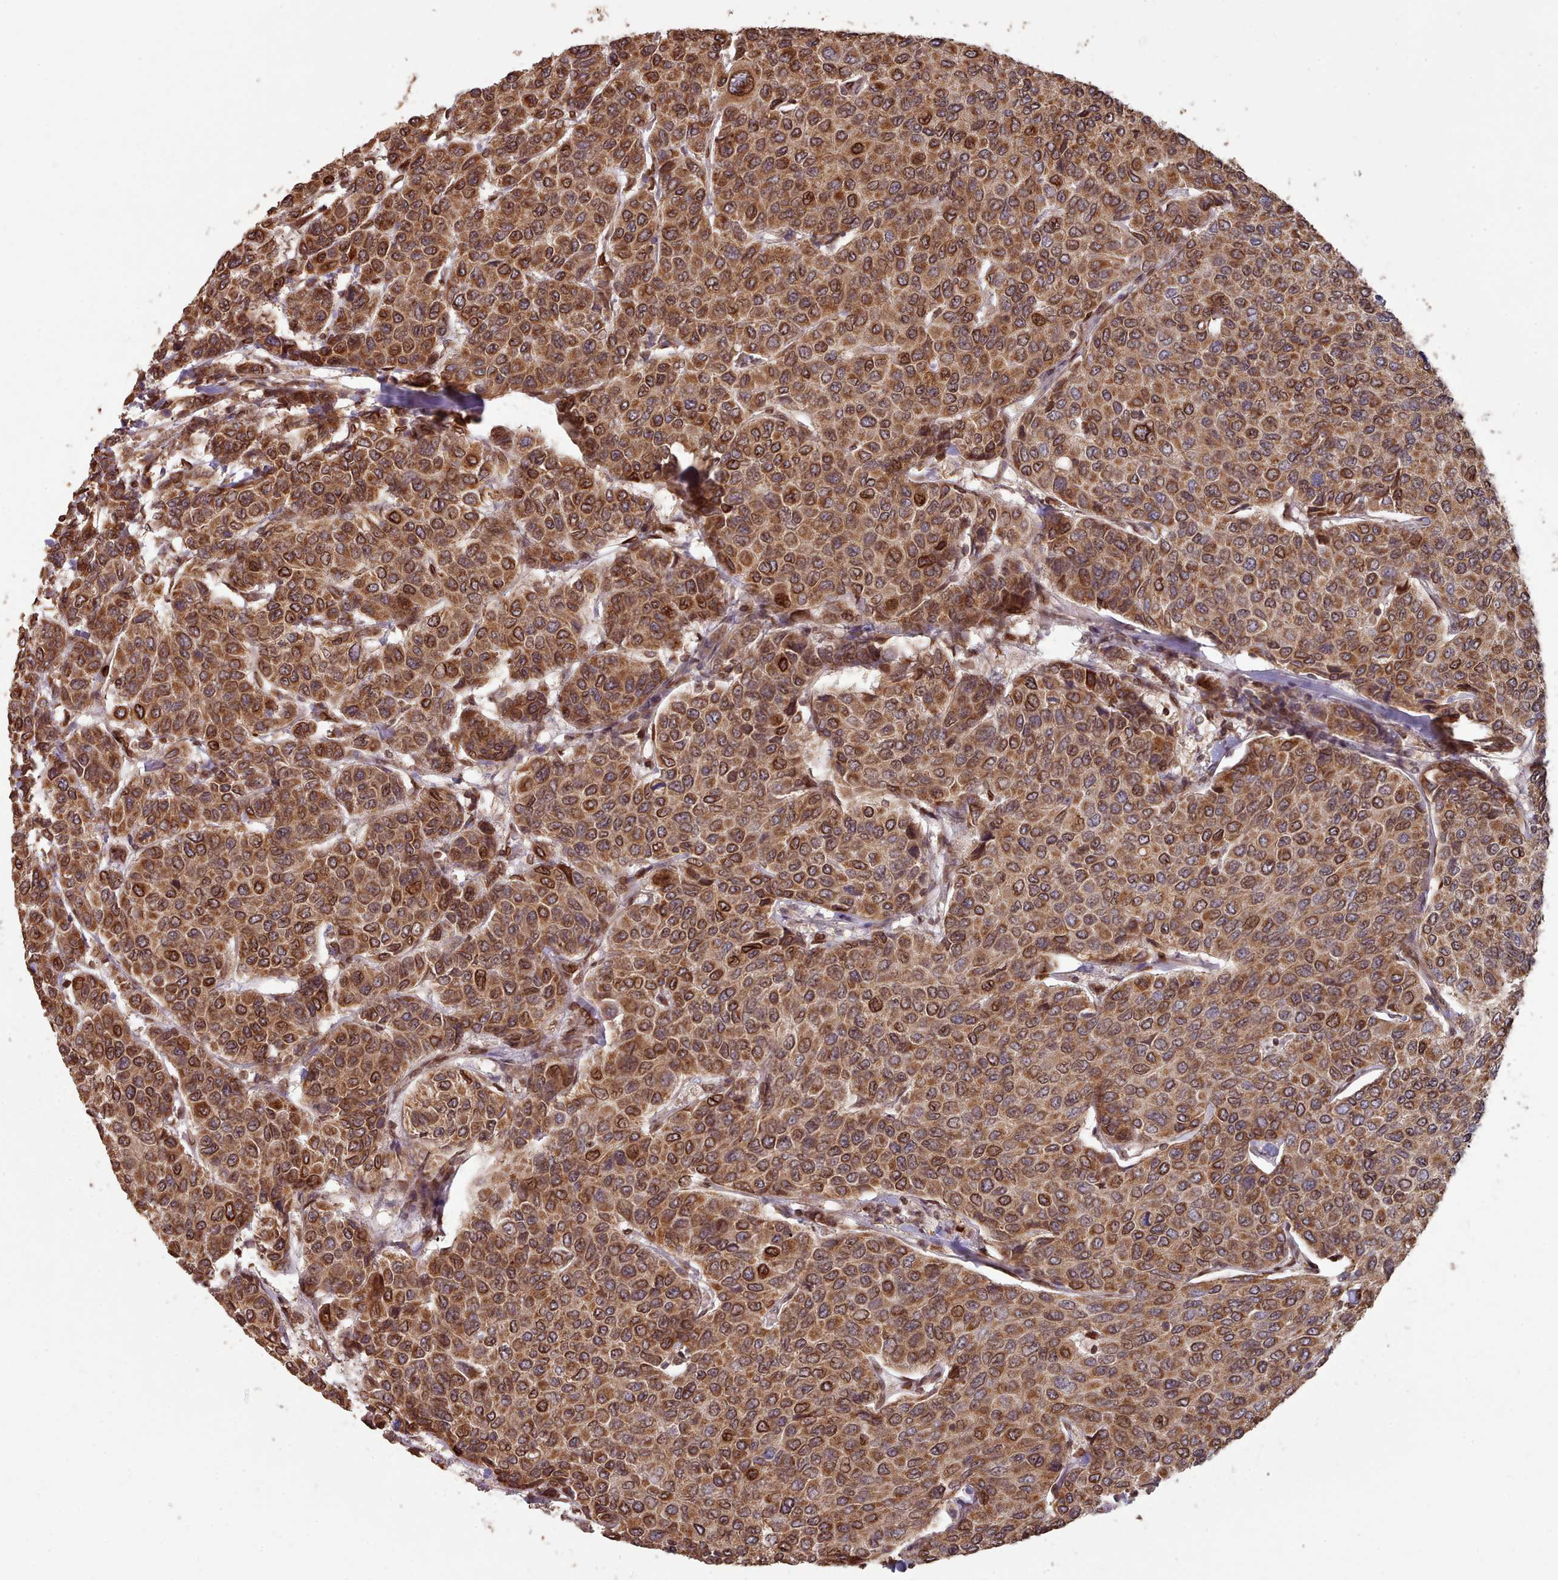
{"staining": {"intensity": "strong", "quantity": ">75%", "location": "cytoplasmic/membranous,nuclear"}, "tissue": "breast cancer", "cell_type": "Tumor cells", "image_type": "cancer", "snomed": [{"axis": "morphology", "description": "Duct carcinoma"}, {"axis": "topography", "description": "Breast"}], "caption": "High-power microscopy captured an immunohistochemistry image of intraductal carcinoma (breast), revealing strong cytoplasmic/membranous and nuclear positivity in about >75% of tumor cells. (DAB (3,3'-diaminobenzidine) = brown stain, brightfield microscopy at high magnification).", "gene": "TOR1AIP1", "patient": {"sex": "female", "age": 55}}